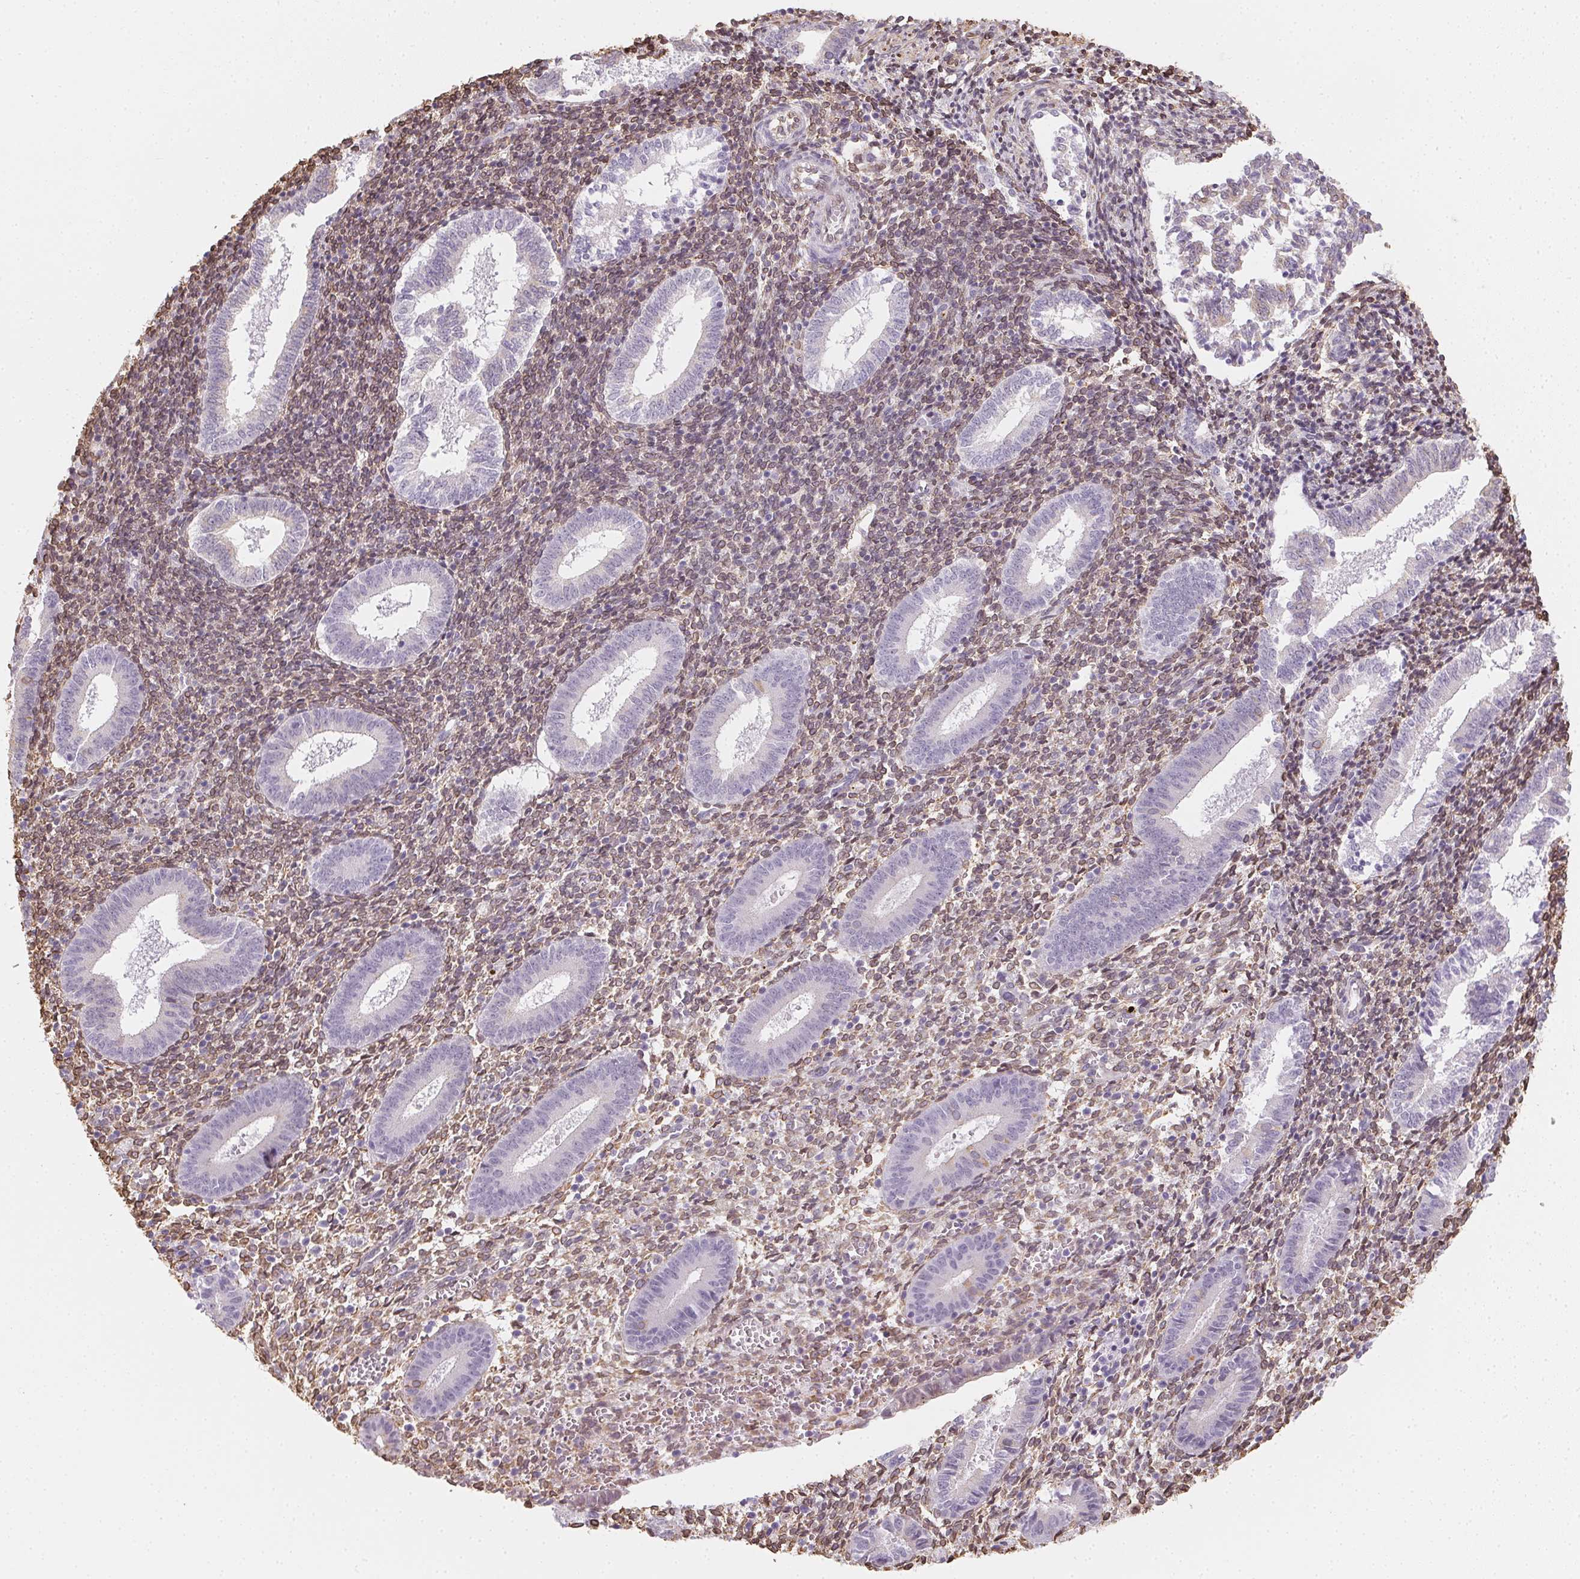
{"staining": {"intensity": "weak", "quantity": "25%-75%", "location": "cytoplasmic/membranous"}, "tissue": "endometrium", "cell_type": "Cells in endometrial stroma", "image_type": "normal", "snomed": [{"axis": "morphology", "description": "Normal tissue, NOS"}, {"axis": "topography", "description": "Endometrium"}], "caption": "Unremarkable endometrium demonstrates weak cytoplasmic/membranous positivity in approximately 25%-75% of cells in endometrial stroma, visualized by immunohistochemistry. Using DAB (brown) and hematoxylin (blue) stains, captured at high magnification using brightfield microscopy.", "gene": "RSBN1", "patient": {"sex": "female", "age": 25}}